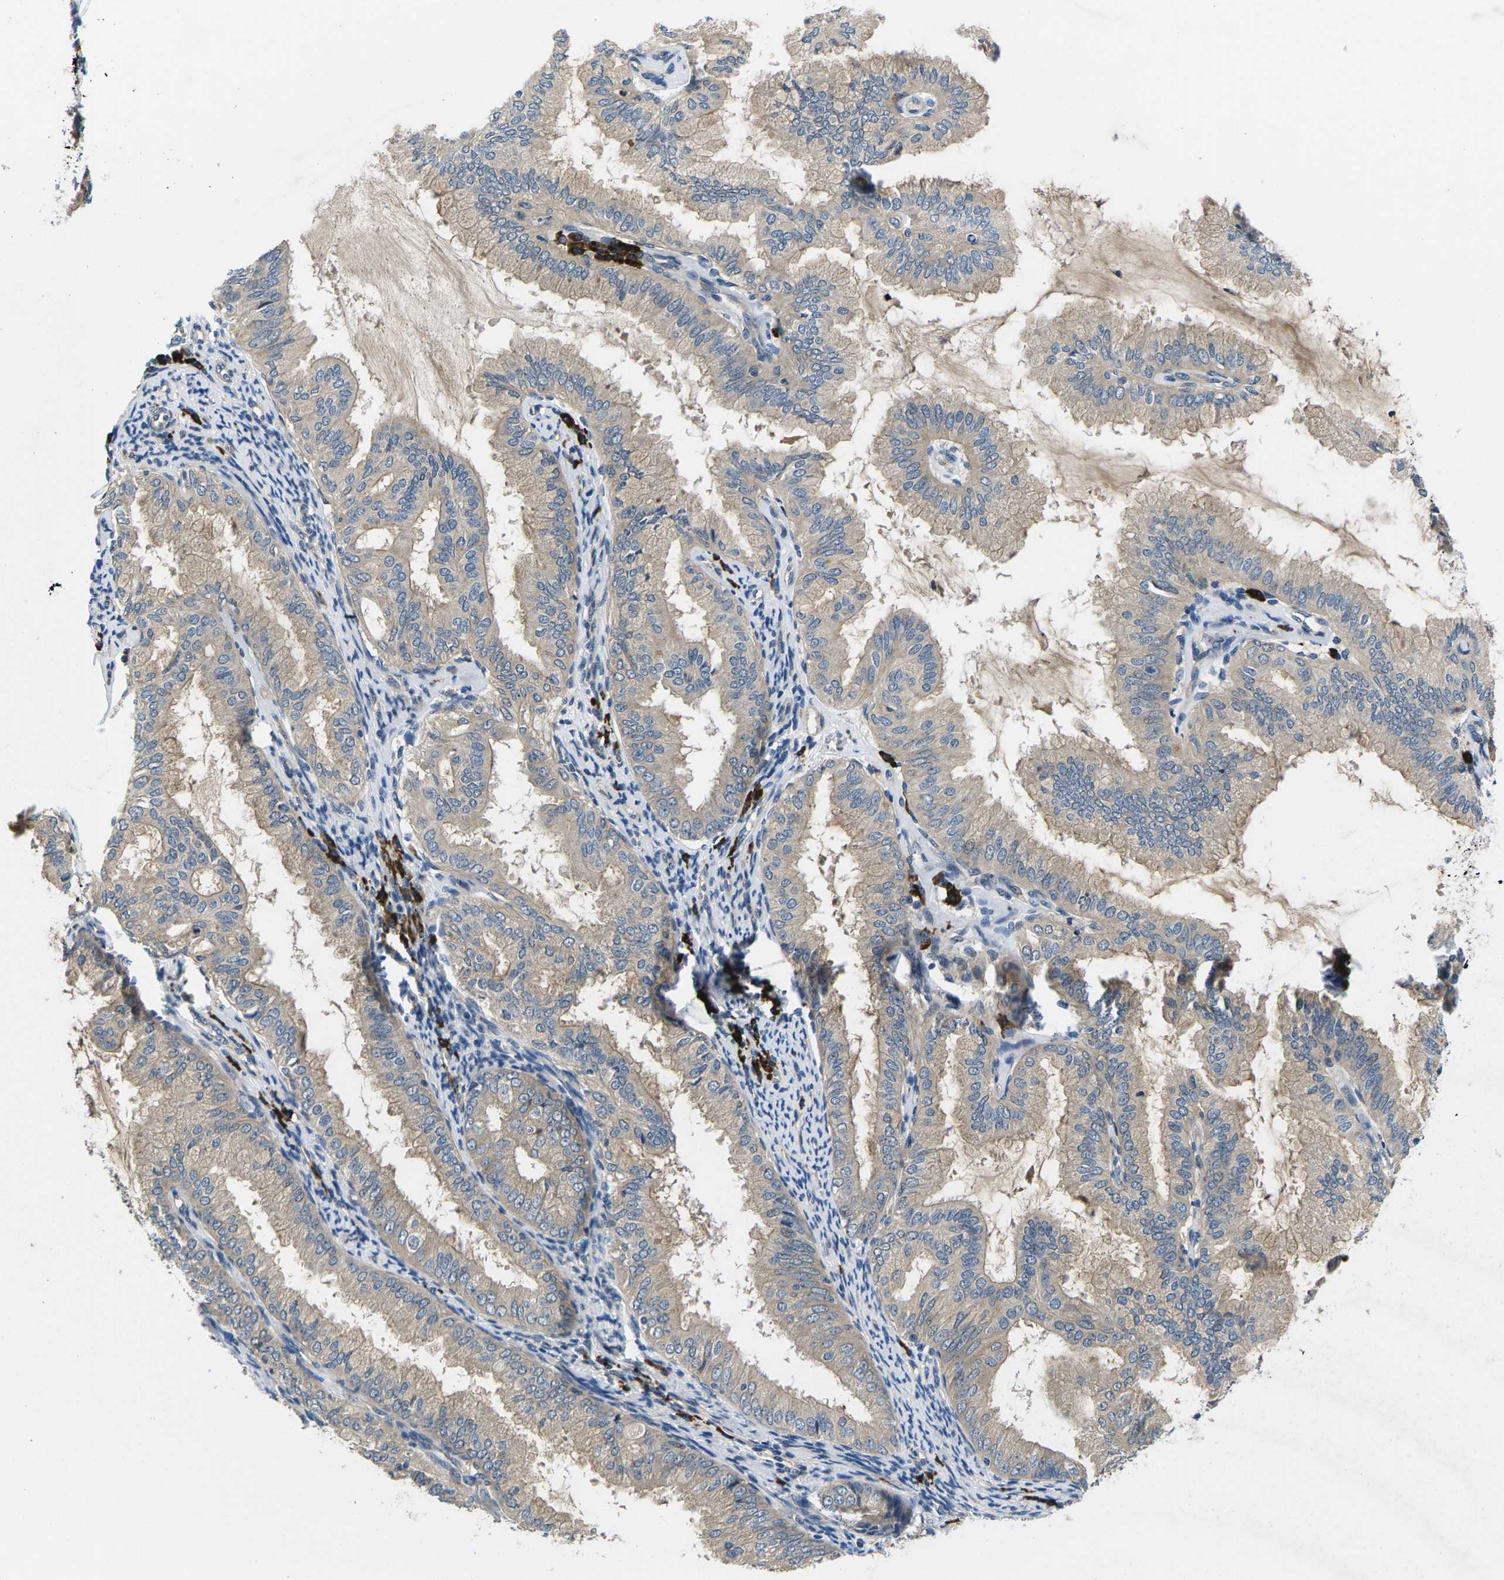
{"staining": {"intensity": "weak", "quantity": "<25%", "location": "cytoplasmic/membranous"}, "tissue": "endometrial cancer", "cell_type": "Tumor cells", "image_type": "cancer", "snomed": [{"axis": "morphology", "description": "Adenocarcinoma, NOS"}, {"axis": "topography", "description": "Endometrium"}], "caption": "Protein analysis of endometrial adenocarcinoma reveals no significant positivity in tumor cells.", "gene": "PLCE1", "patient": {"sex": "female", "age": 63}}